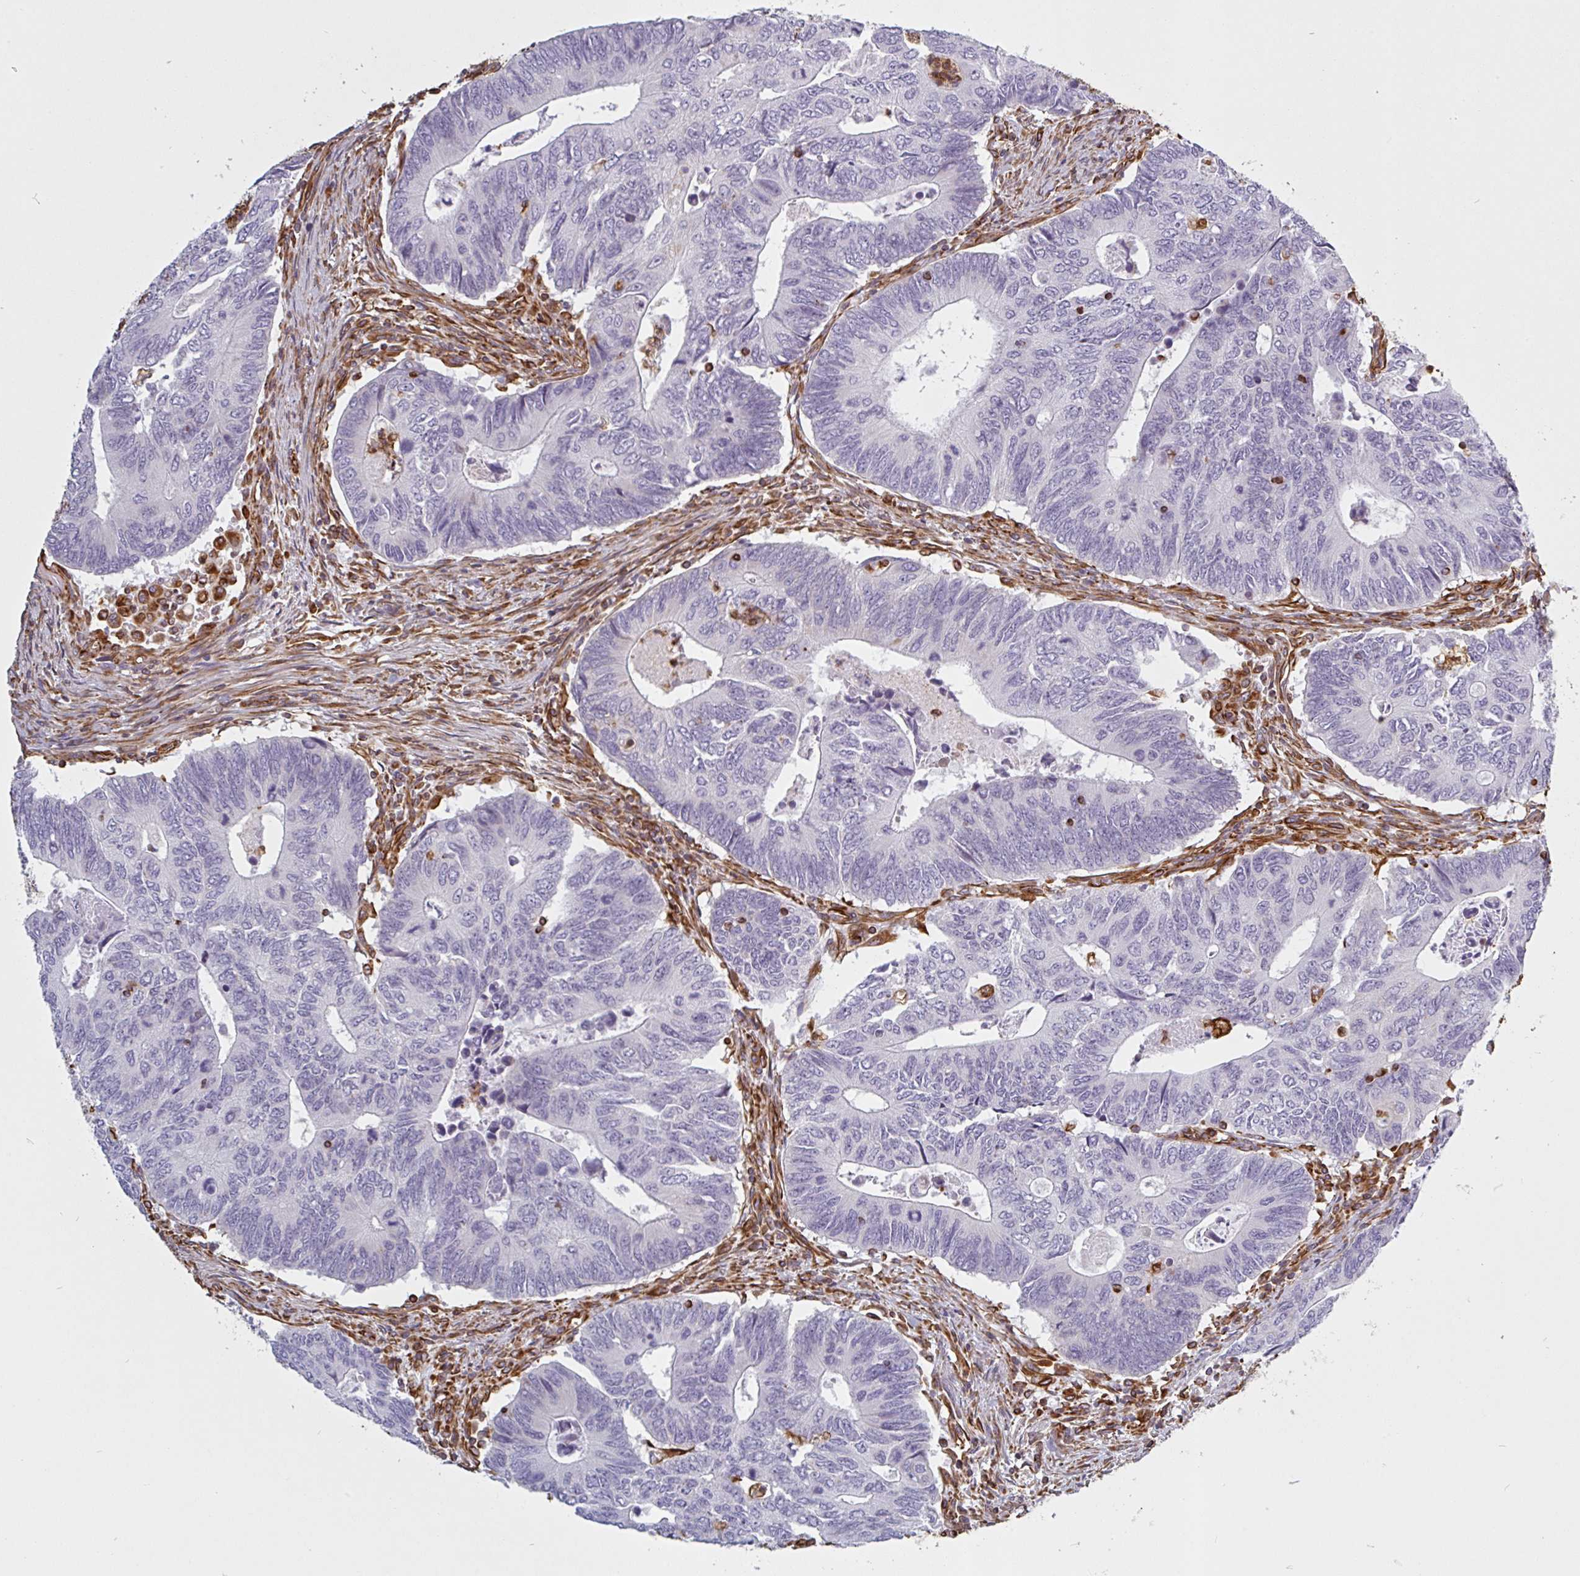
{"staining": {"intensity": "negative", "quantity": "none", "location": "none"}, "tissue": "colorectal cancer", "cell_type": "Tumor cells", "image_type": "cancer", "snomed": [{"axis": "morphology", "description": "Adenocarcinoma, NOS"}, {"axis": "topography", "description": "Colon"}], "caption": "High magnification brightfield microscopy of adenocarcinoma (colorectal) stained with DAB (3,3'-diaminobenzidine) (brown) and counterstained with hematoxylin (blue): tumor cells show no significant positivity.", "gene": "PPFIA1", "patient": {"sex": "male", "age": 87}}